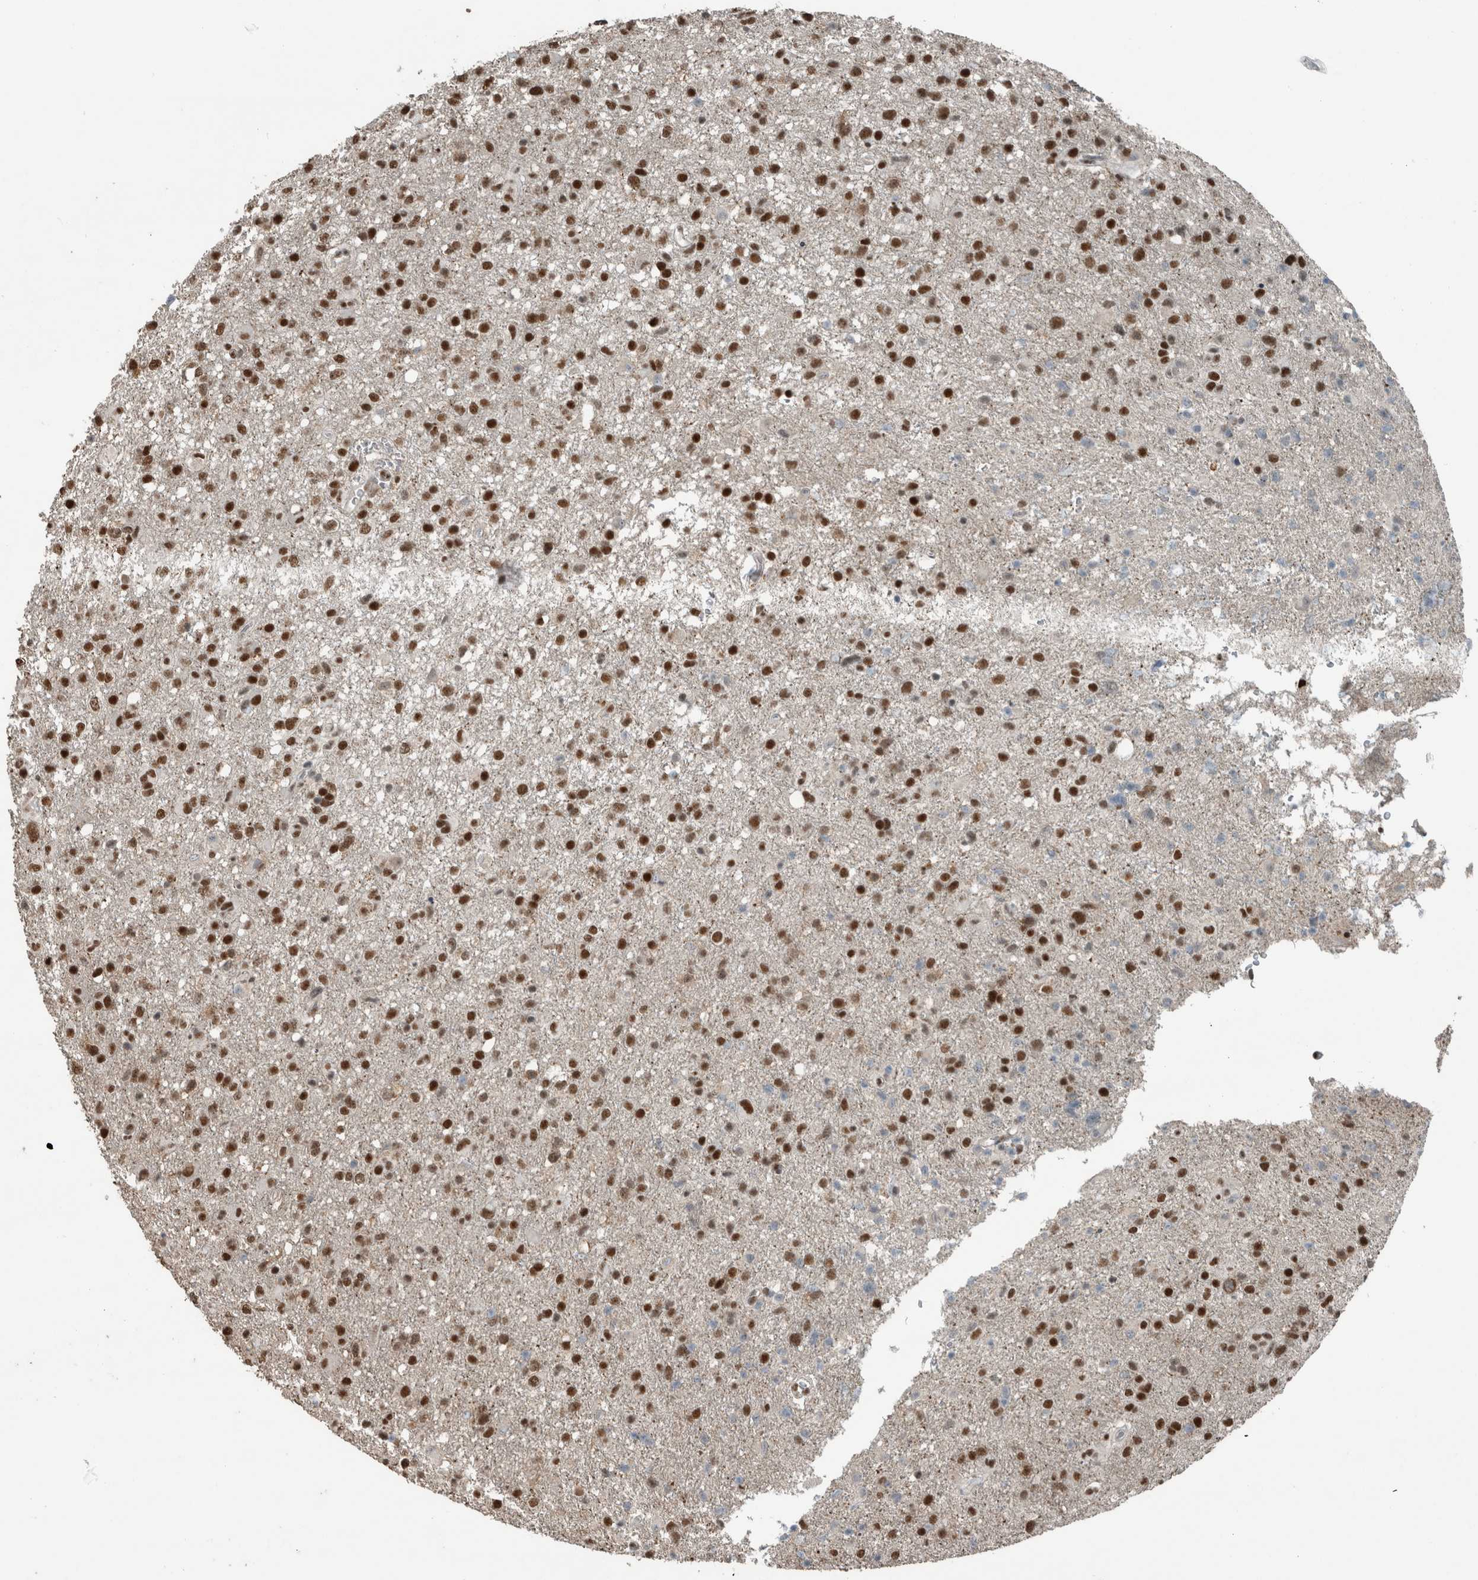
{"staining": {"intensity": "strong", "quantity": ">75%", "location": "nuclear"}, "tissue": "glioma", "cell_type": "Tumor cells", "image_type": "cancer", "snomed": [{"axis": "morphology", "description": "Glioma, malignant, High grade"}, {"axis": "topography", "description": "Brain"}], "caption": "High-grade glioma (malignant) tissue shows strong nuclear staining in approximately >75% of tumor cells, visualized by immunohistochemistry.", "gene": "ZNF24", "patient": {"sex": "female", "age": 57}}